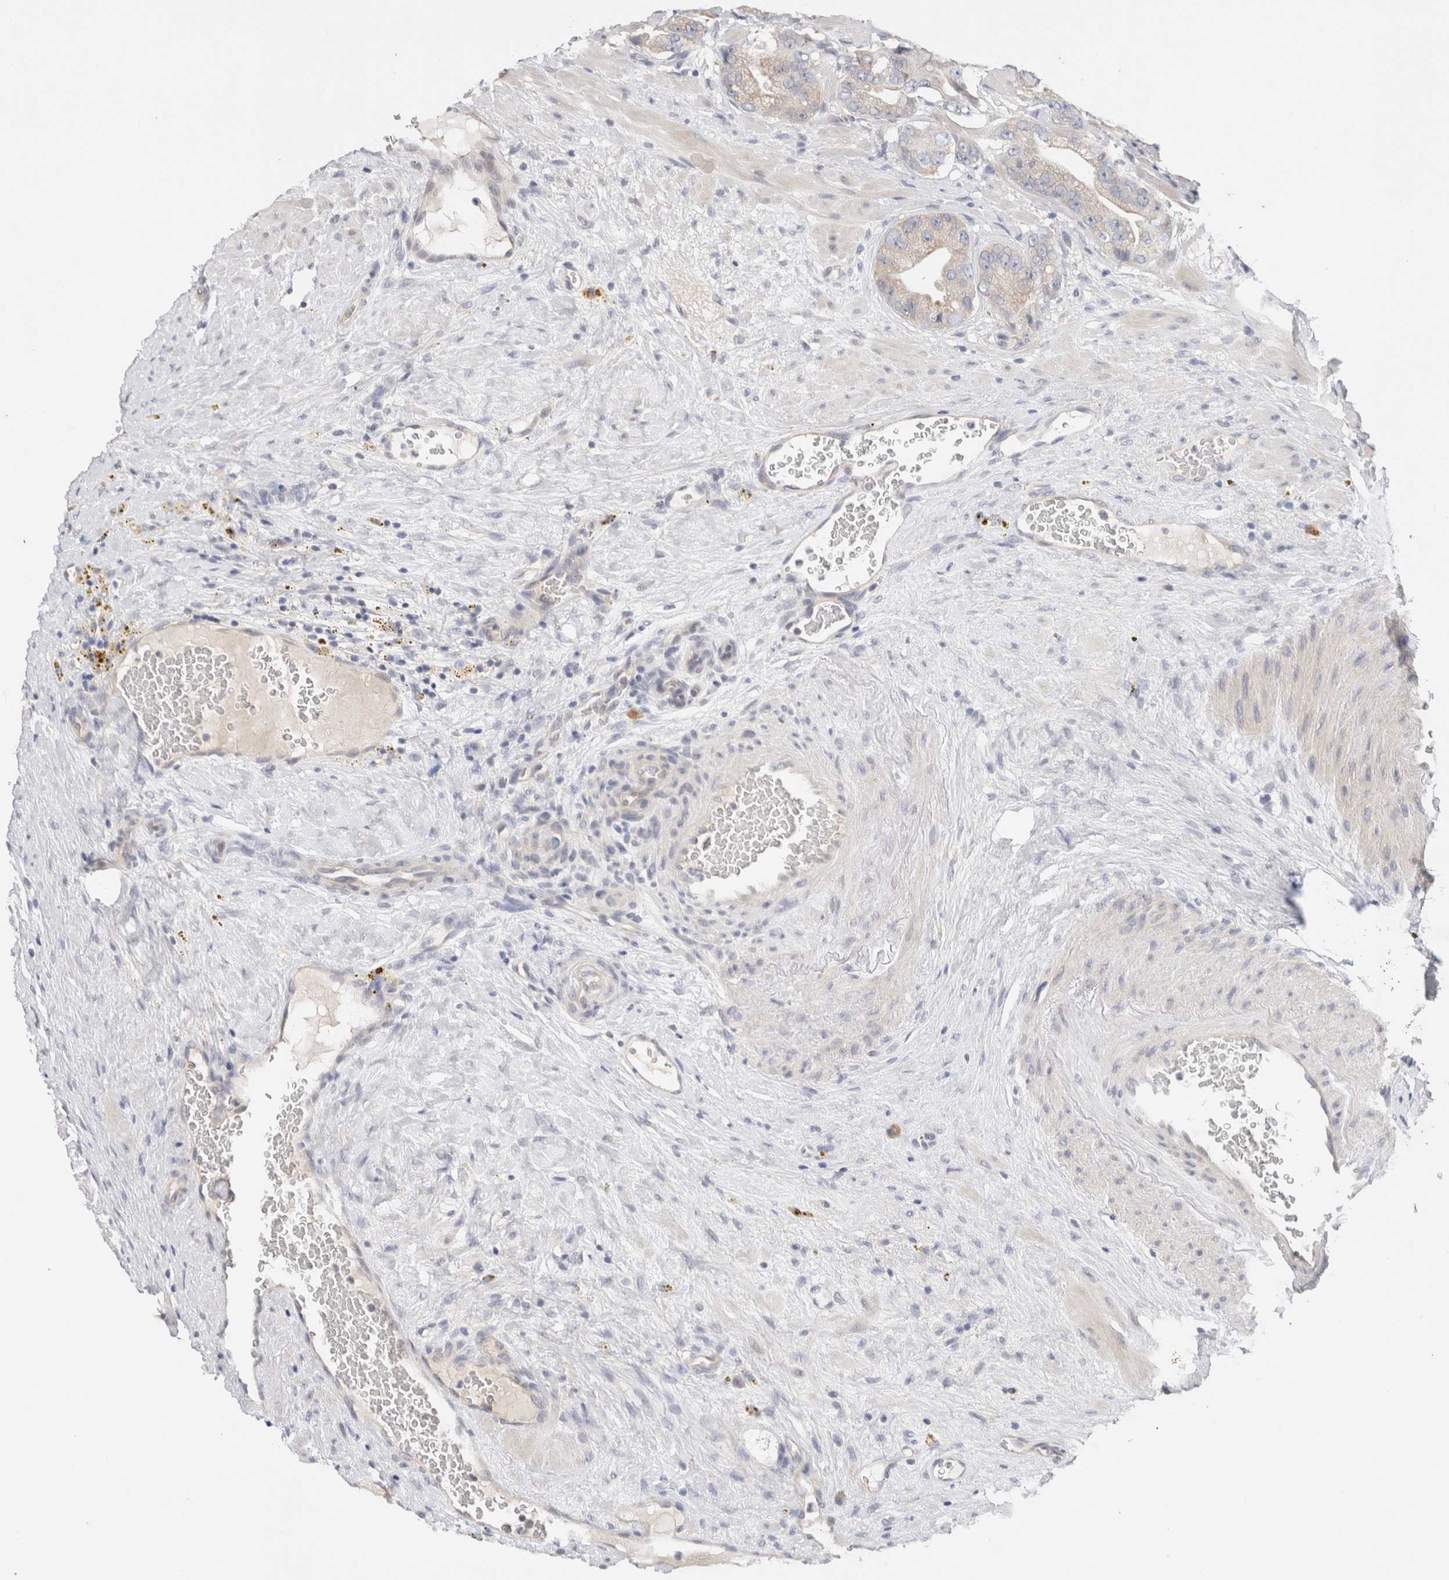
{"staining": {"intensity": "negative", "quantity": "none", "location": "none"}, "tissue": "prostate cancer", "cell_type": "Tumor cells", "image_type": "cancer", "snomed": [{"axis": "morphology", "description": "Adenocarcinoma, High grade"}, {"axis": "topography", "description": "Prostate"}], "caption": "Histopathology image shows no protein staining in tumor cells of prostate cancer (adenocarcinoma (high-grade)) tissue. The staining was performed using DAB (3,3'-diaminobenzidine) to visualize the protein expression in brown, while the nuclei were stained in blue with hematoxylin (Magnification: 20x).", "gene": "SPRTN", "patient": {"sex": "male", "age": 63}}